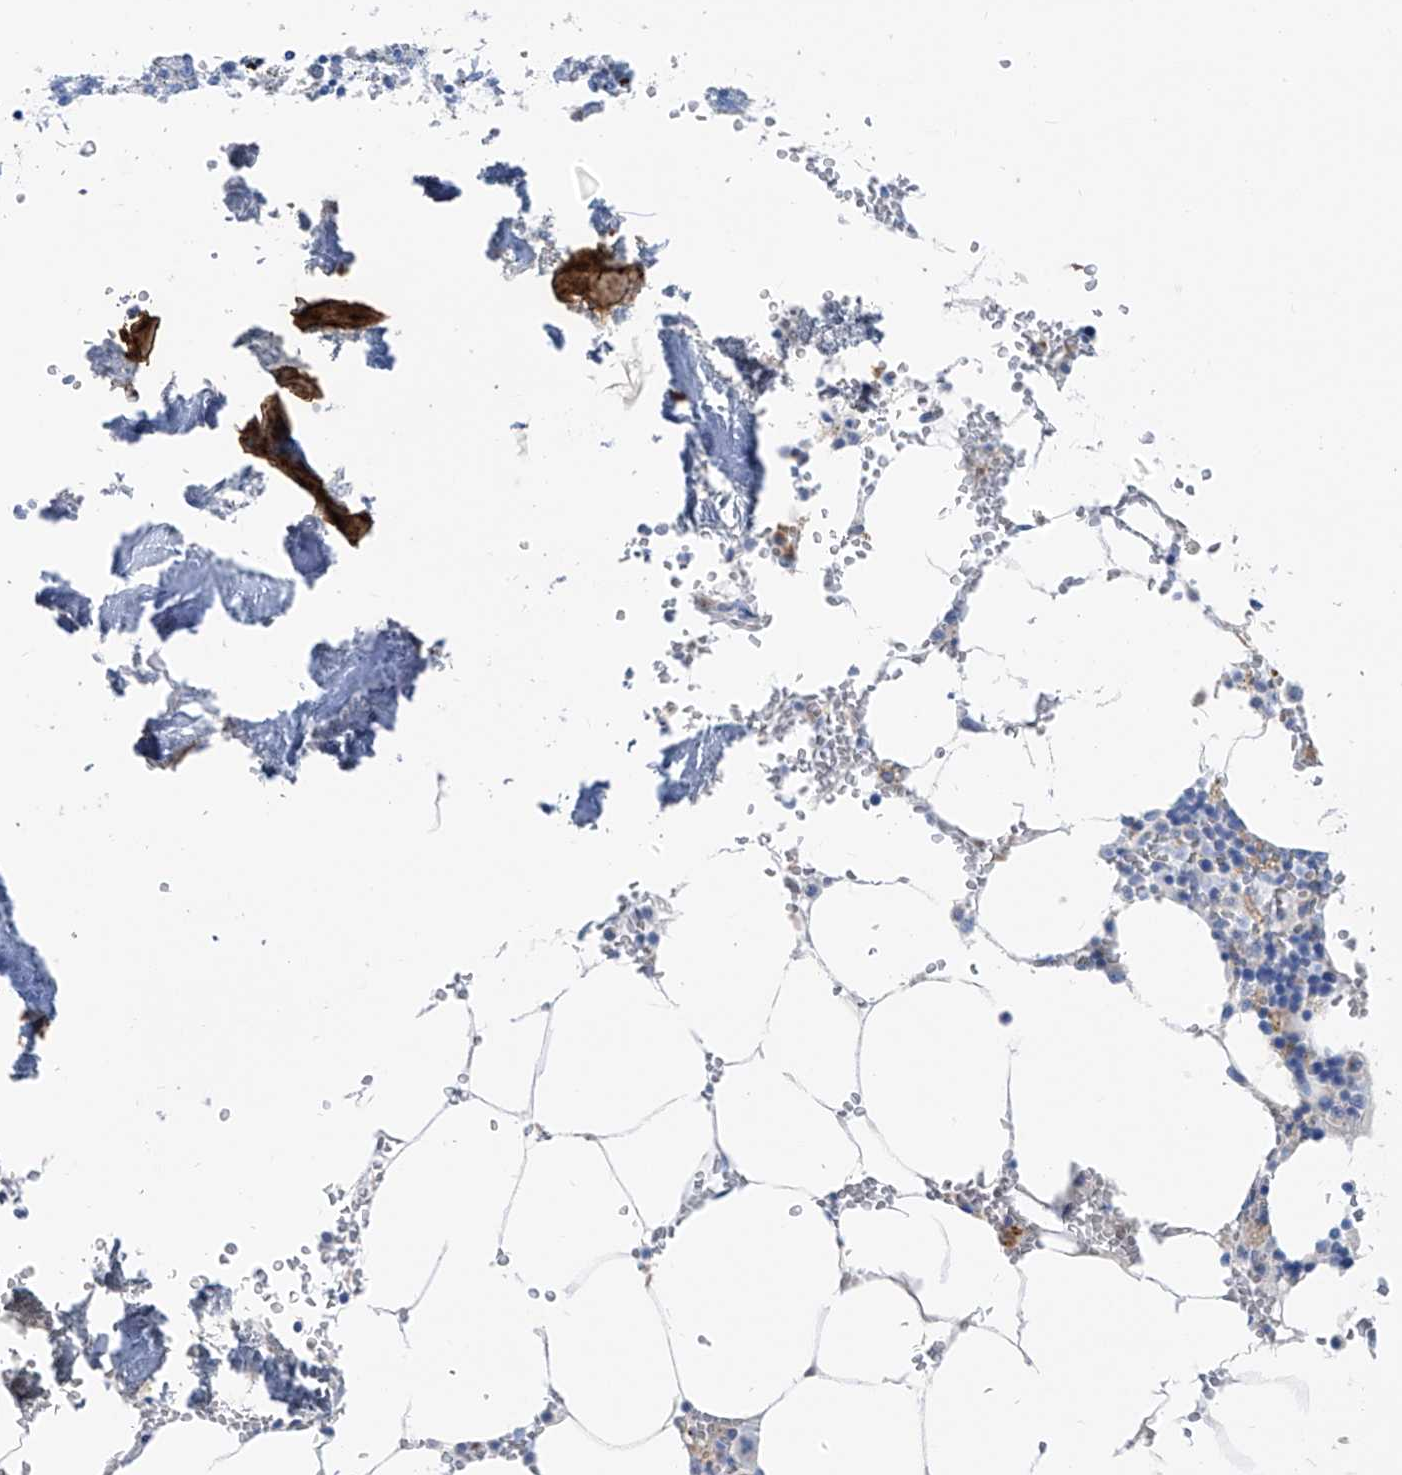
{"staining": {"intensity": "negative", "quantity": "none", "location": "none"}, "tissue": "bone marrow", "cell_type": "Hematopoietic cells", "image_type": "normal", "snomed": [{"axis": "morphology", "description": "Normal tissue, NOS"}, {"axis": "topography", "description": "Bone marrow"}], "caption": "Immunohistochemistry (IHC) image of normal human bone marrow stained for a protein (brown), which demonstrates no expression in hematopoietic cells.", "gene": "GLMP", "patient": {"sex": "male", "age": 70}}